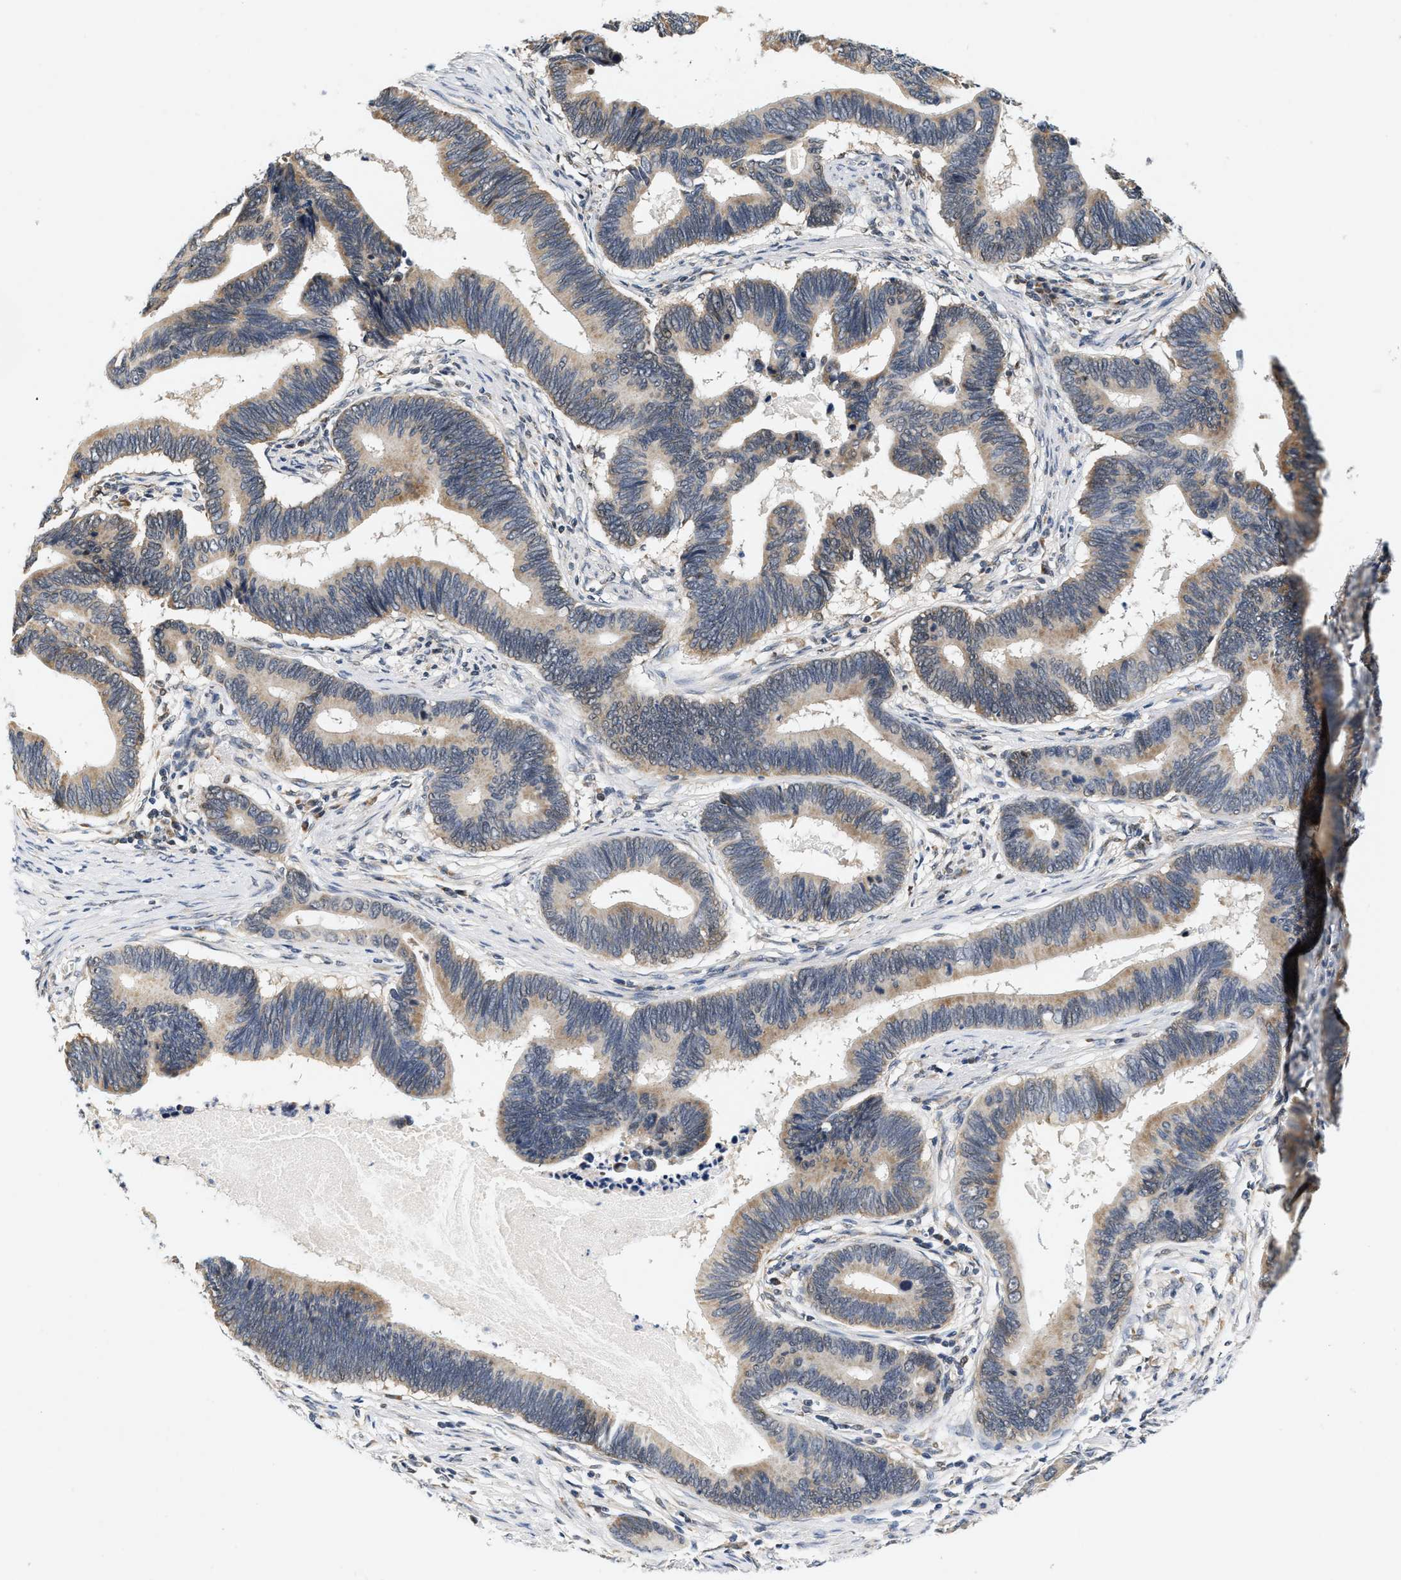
{"staining": {"intensity": "weak", "quantity": ">75%", "location": "cytoplasmic/membranous"}, "tissue": "pancreatic cancer", "cell_type": "Tumor cells", "image_type": "cancer", "snomed": [{"axis": "morphology", "description": "Adenocarcinoma, NOS"}, {"axis": "topography", "description": "Pancreas"}], "caption": "Pancreatic cancer (adenocarcinoma) stained for a protein exhibits weak cytoplasmic/membranous positivity in tumor cells.", "gene": "GIGYF1", "patient": {"sex": "female", "age": 70}}